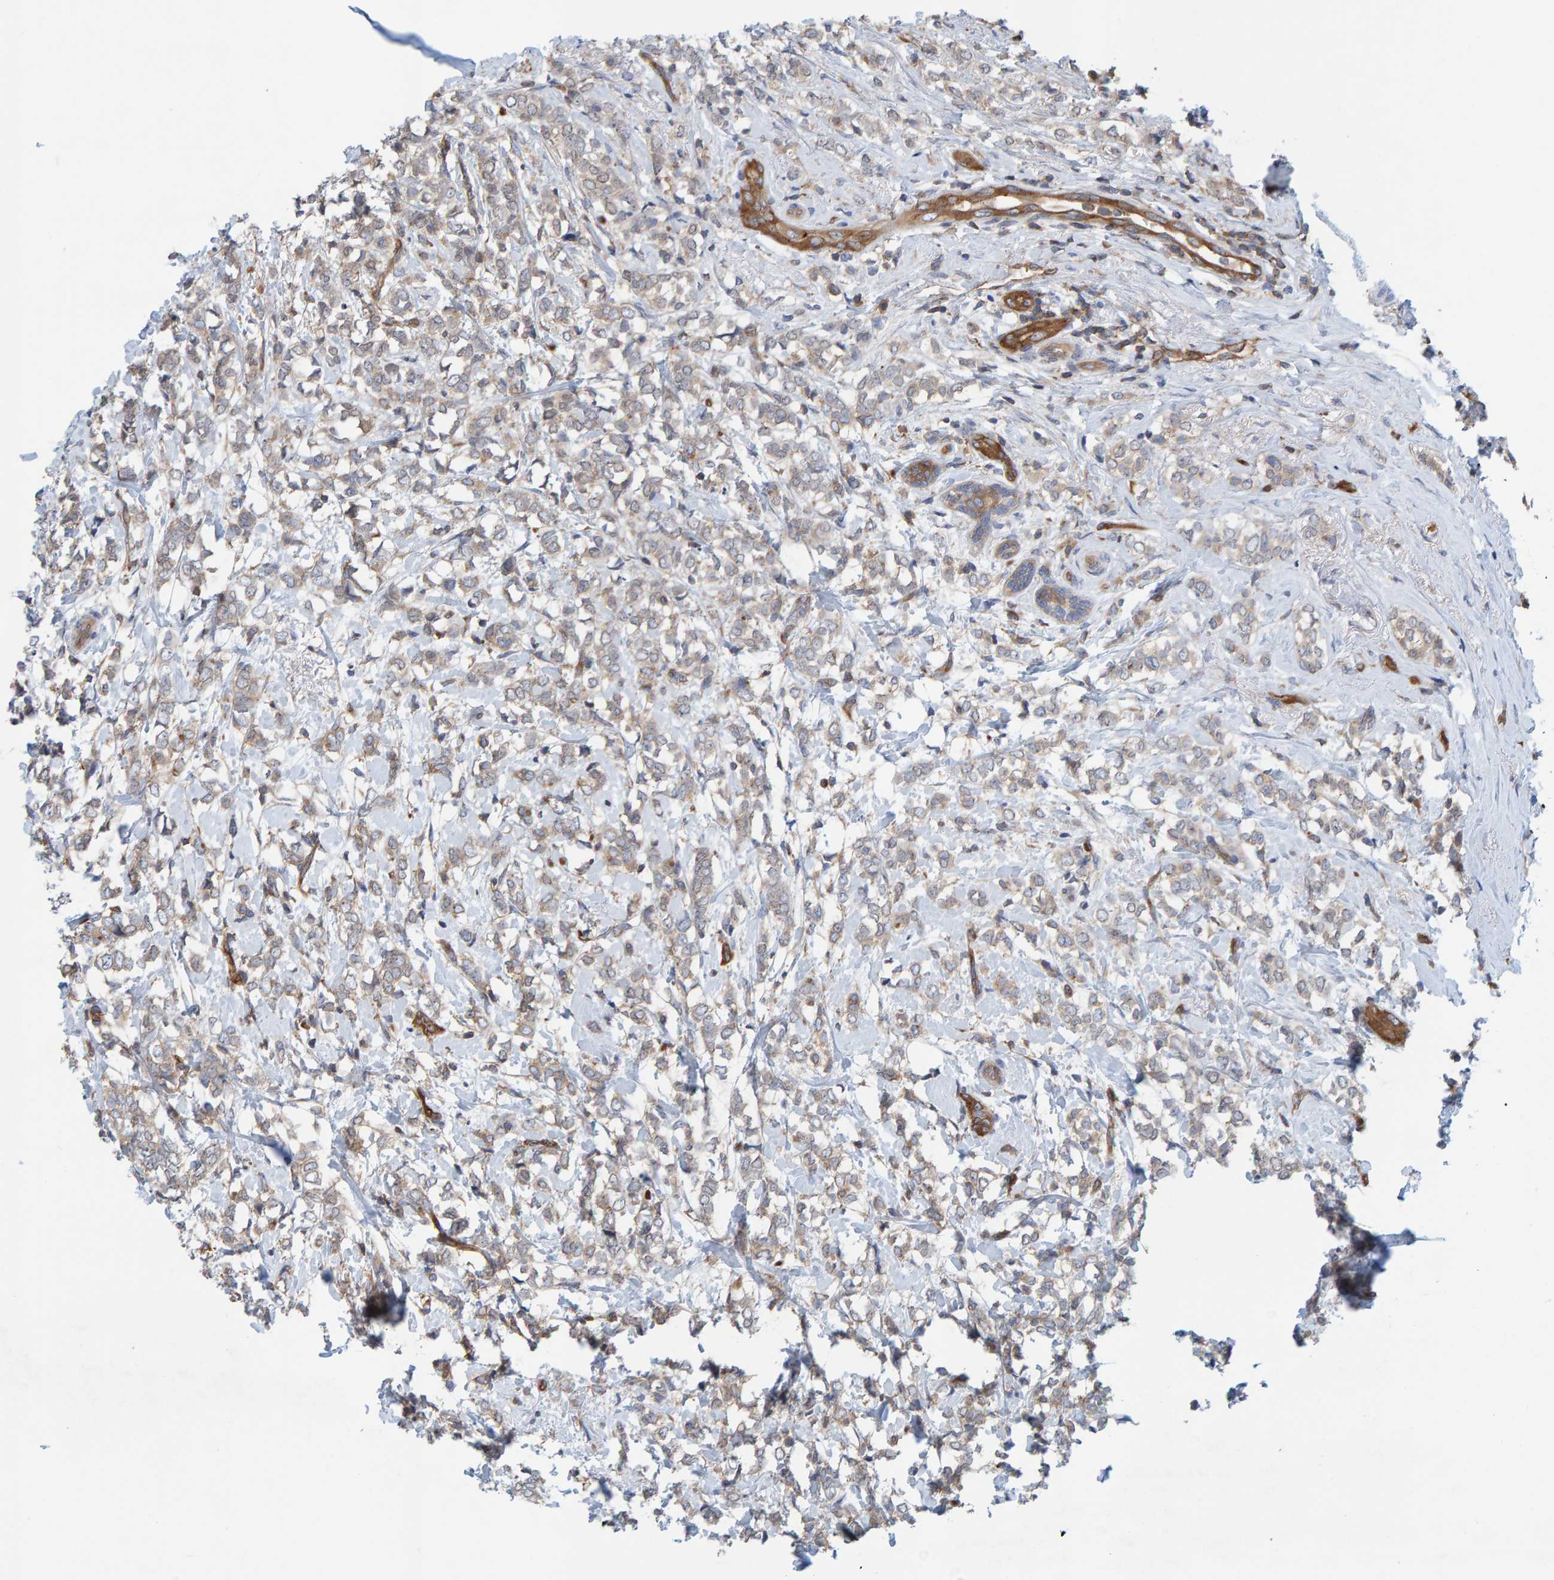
{"staining": {"intensity": "weak", "quantity": ">75%", "location": "cytoplasmic/membranous"}, "tissue": "breast cancer", "cell_type": "Tumor cells", "image_type": "cancer", "snomed": [{"axis": "morphology", "description": "Normal tissue, NOS"}, {"axis": "morphology", "description": "Lobular carcinoma"}, {"axis": "topography", "description": "Breast"}], "caption": "Breast cancer tissue reveals weak cytoplasmic/membranous positivity in about >75% of tumor cells, visualized by immunohistochemistry. (Stains: DAB (3,3'-diaminobenzidine) in brown, nuclei in blue, Microscopy: brightfield microscopy at high magnification).", "gene": "PRKD2", "patient": {"sex": "female", "age": 47}}